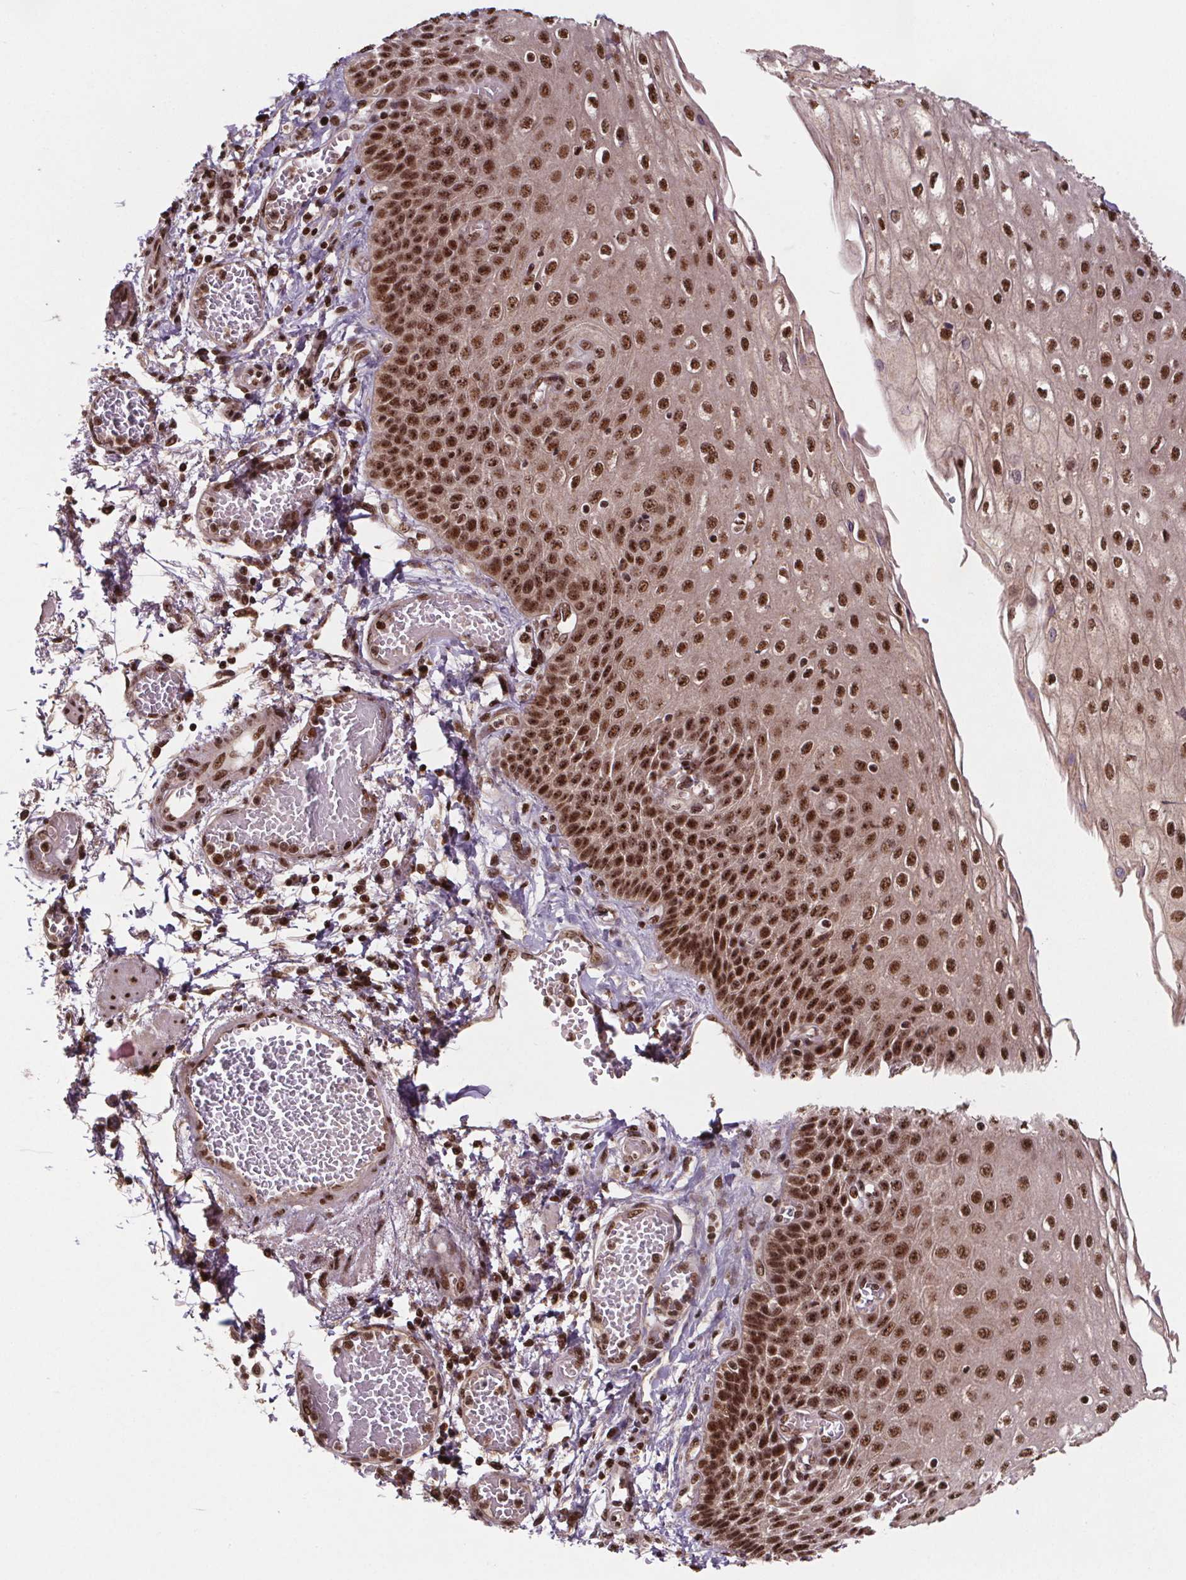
{"staining": {"intensity": "moderate", "quantity": ">75%", "location": "nuclear"}, "tissue": "esophagus", "cell_type": "Squamous epithelial cells", "image_type": "normal", "snomed": [{"axis": "morphology", "description": "Normal tissue, NOS"}, {"axis": "morphology", "description": "Adenocarcinoma, NOS"}, {"axis": "topography", "description": "Esophagus"}], "caption": "Esophagus was stained to show a protein in brown. There is medium levels of moderate nuclear staining in approximately >75% of squamous epithelial cells. Immunohistochemistry stains the protein in brown and the nuclei are stained blue.", "gene": "JARID2", "patient": {"sex": "male", "age": 81}}